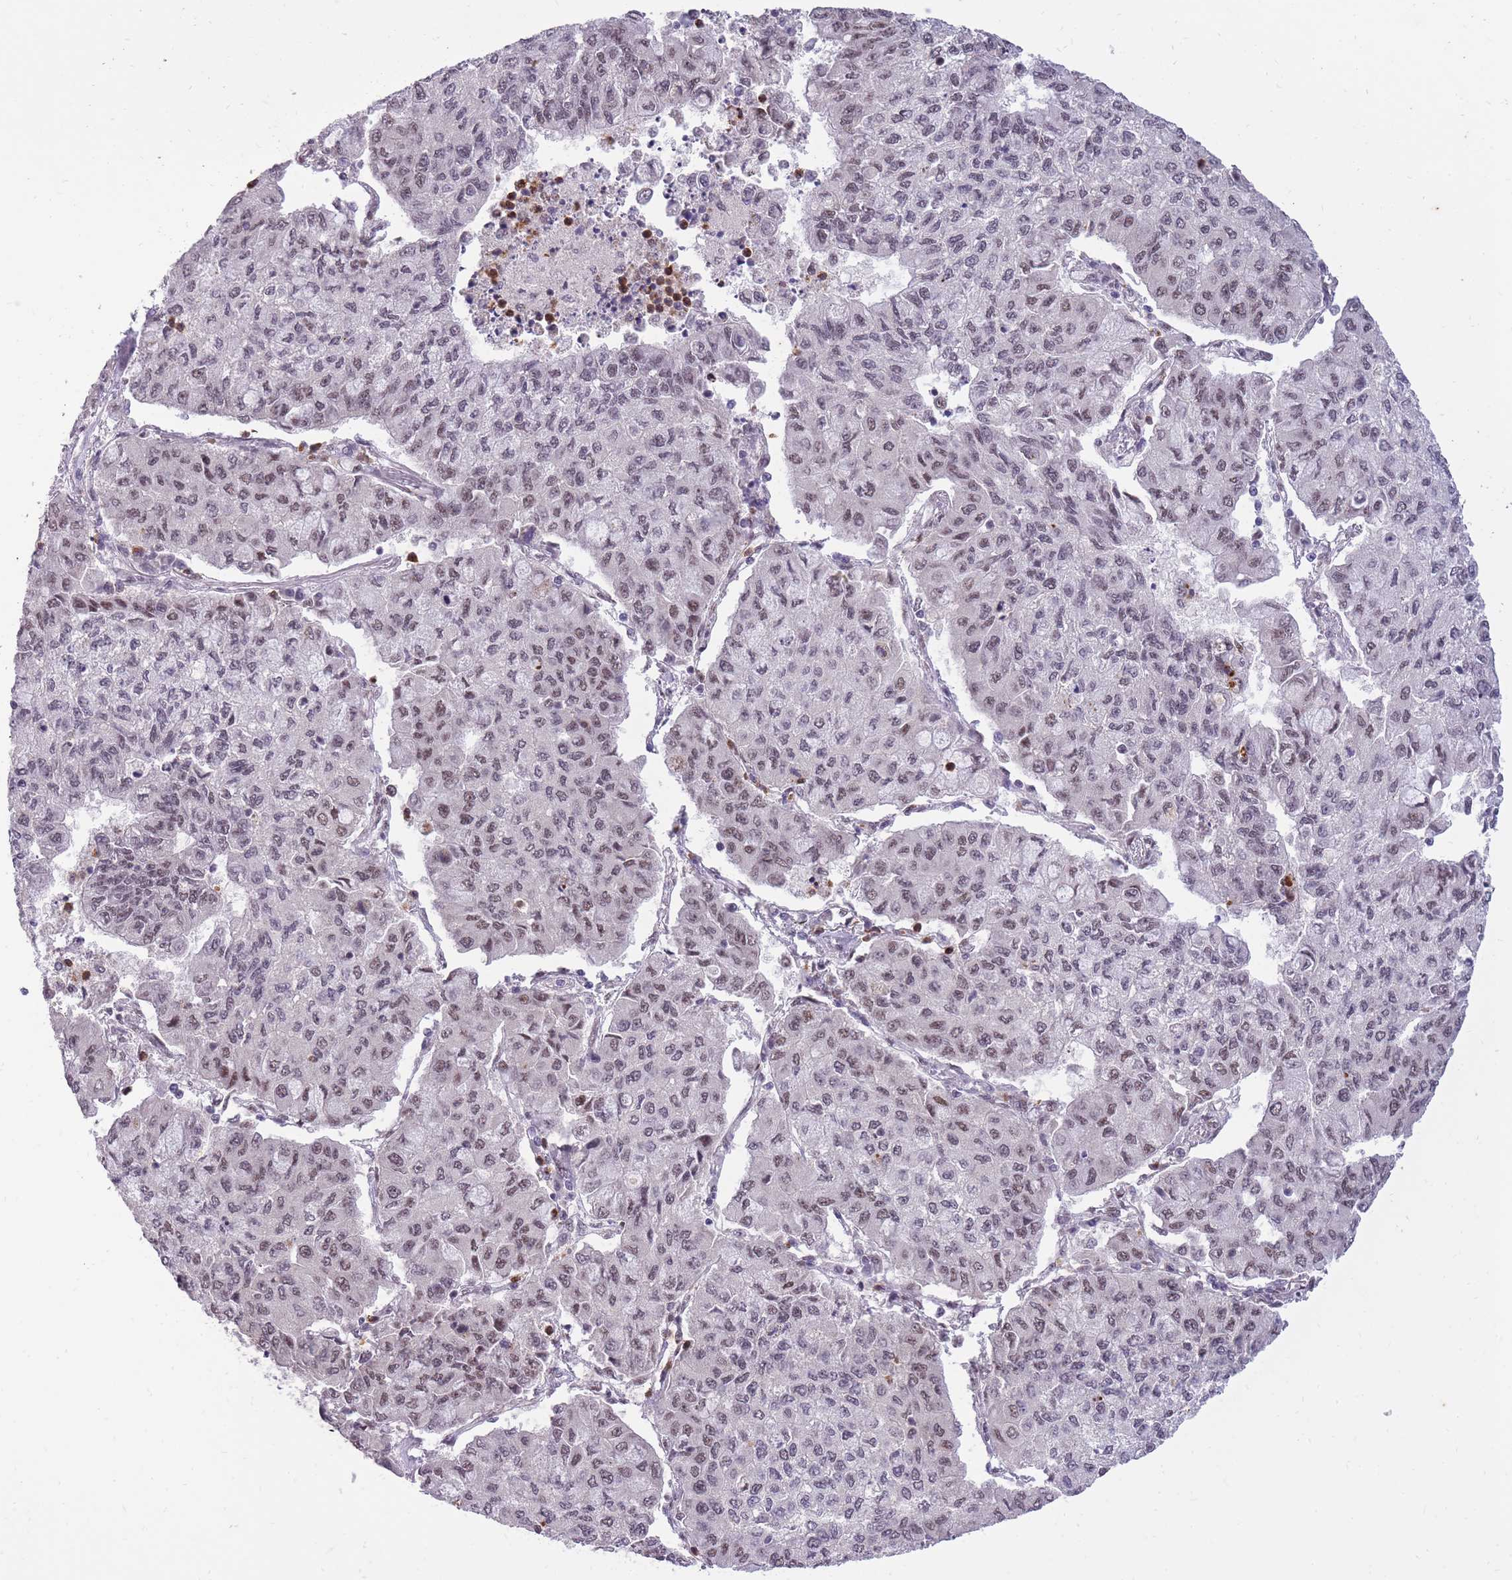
{"staining": {"intensity": "weak", "quantity": "25%-75%", "location": "nuclear"}, "tissue": "lung cancer", "cell_type": "Tumor cells", "image_type": "cancer", "snomed": [{"axis": "morphology", "description": "Squamous cell carcinoma, NOS"}, {"axis": "topography", "description": "Lung"}], "caption": "Human lung cancer stained with a protein marker reveals weak staining in tumor cells.", "gene": "TIGD1", "patient": {"sex": "male", "age": 74}}